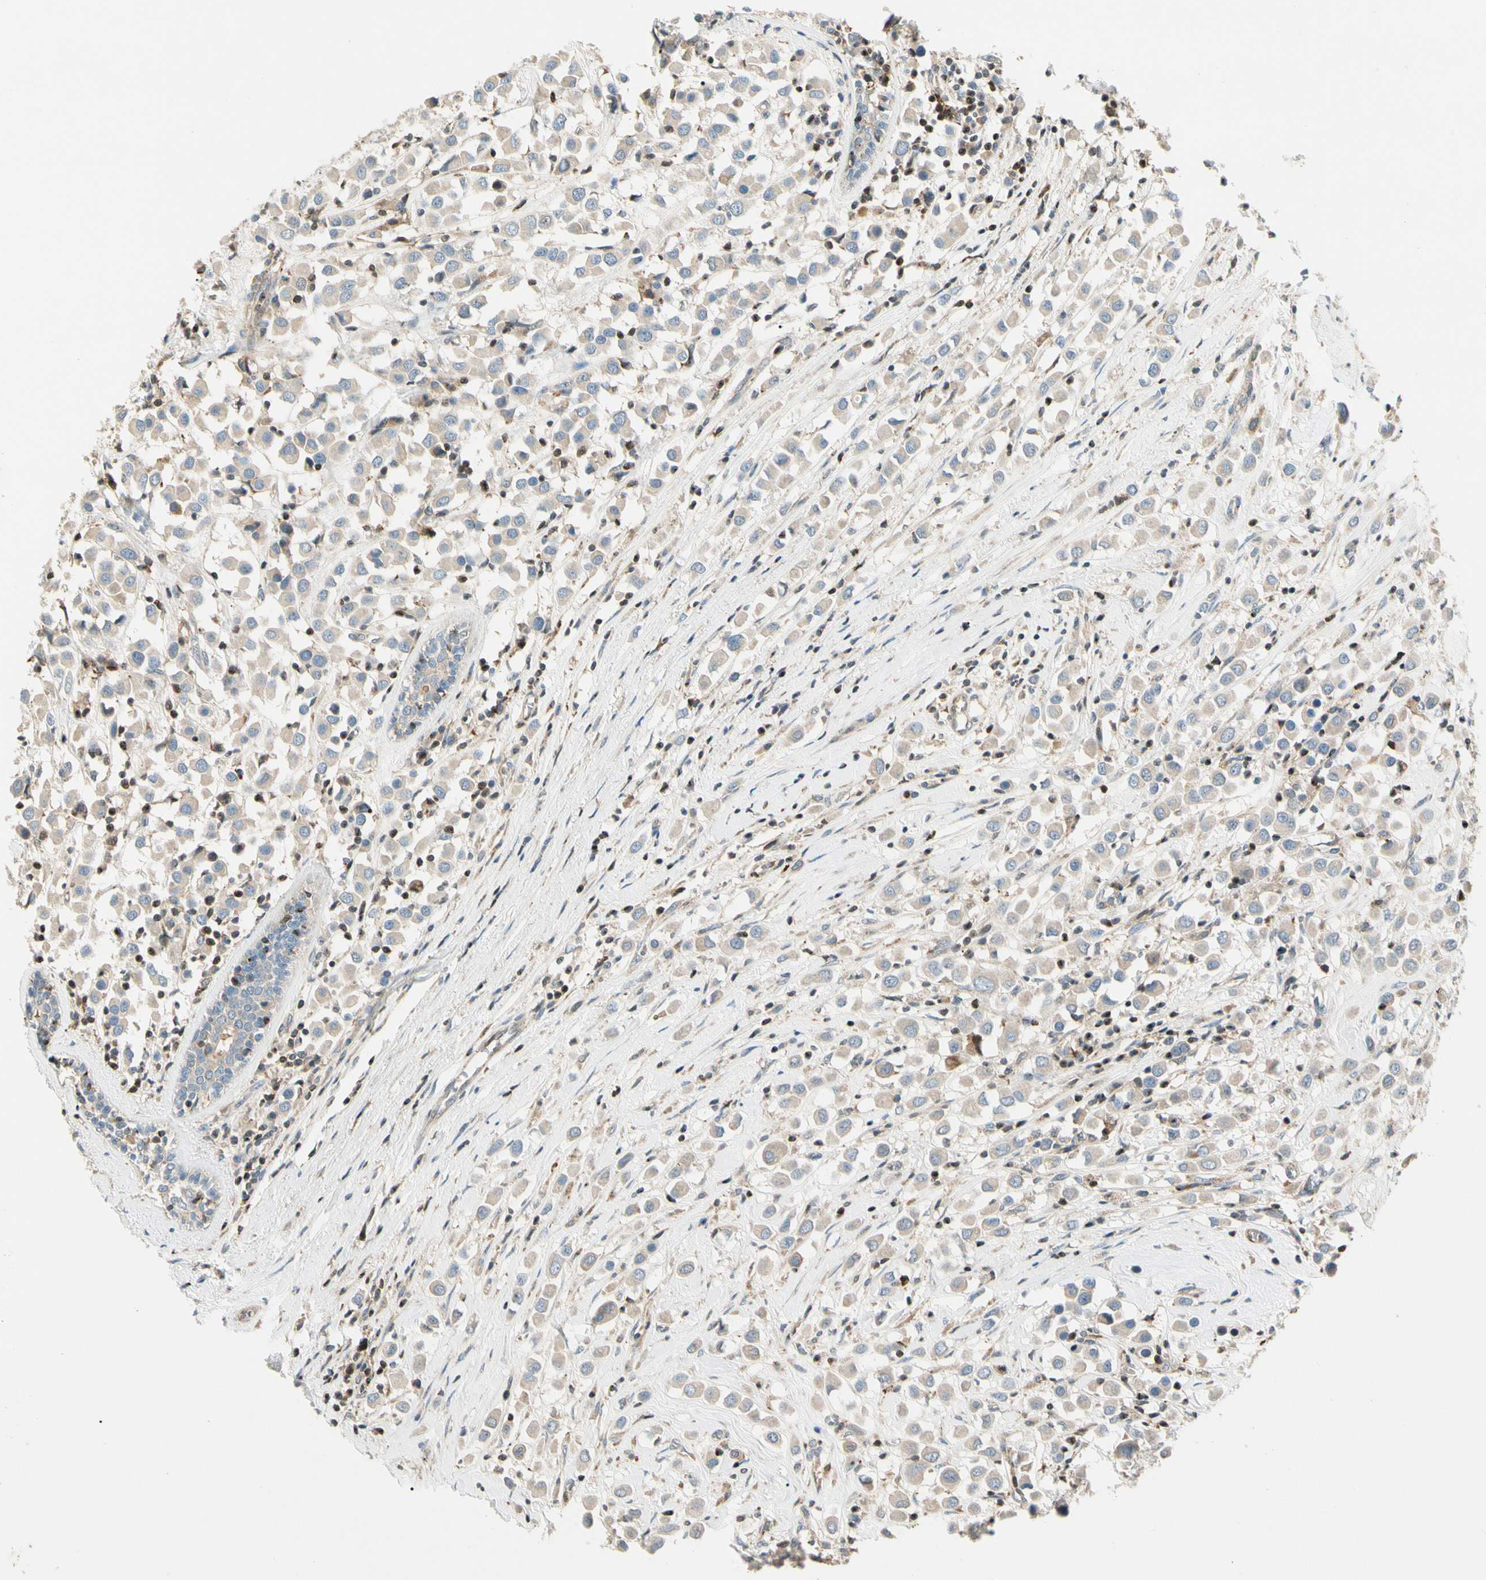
{"staining": {"intensity": "weak", "quantity": ">75%", "location": "cytoplasmic/membranous"}, "tissue": "breast cancer", "cell_type": "Tumor cells", "image_type": "cancer", "snomed": [{"axis": "morphology", "description": "Duct carcinoma"}, {"axis": "topography", "description": "Breast"}], "caption": "Breast intraductal carcinoma tissue demonstrates weak cytoplasmic/membranous positivity in about >75% of tumor cells, visualized by immunohistochemistry. The staining was performed using DAB to visualize the protein expression in brown, while the nuclei were stained in blue with hematoxylin (Magnification: 20x).", "gene": "CDH6", "patient": {"sex": "female", "age": 61}}